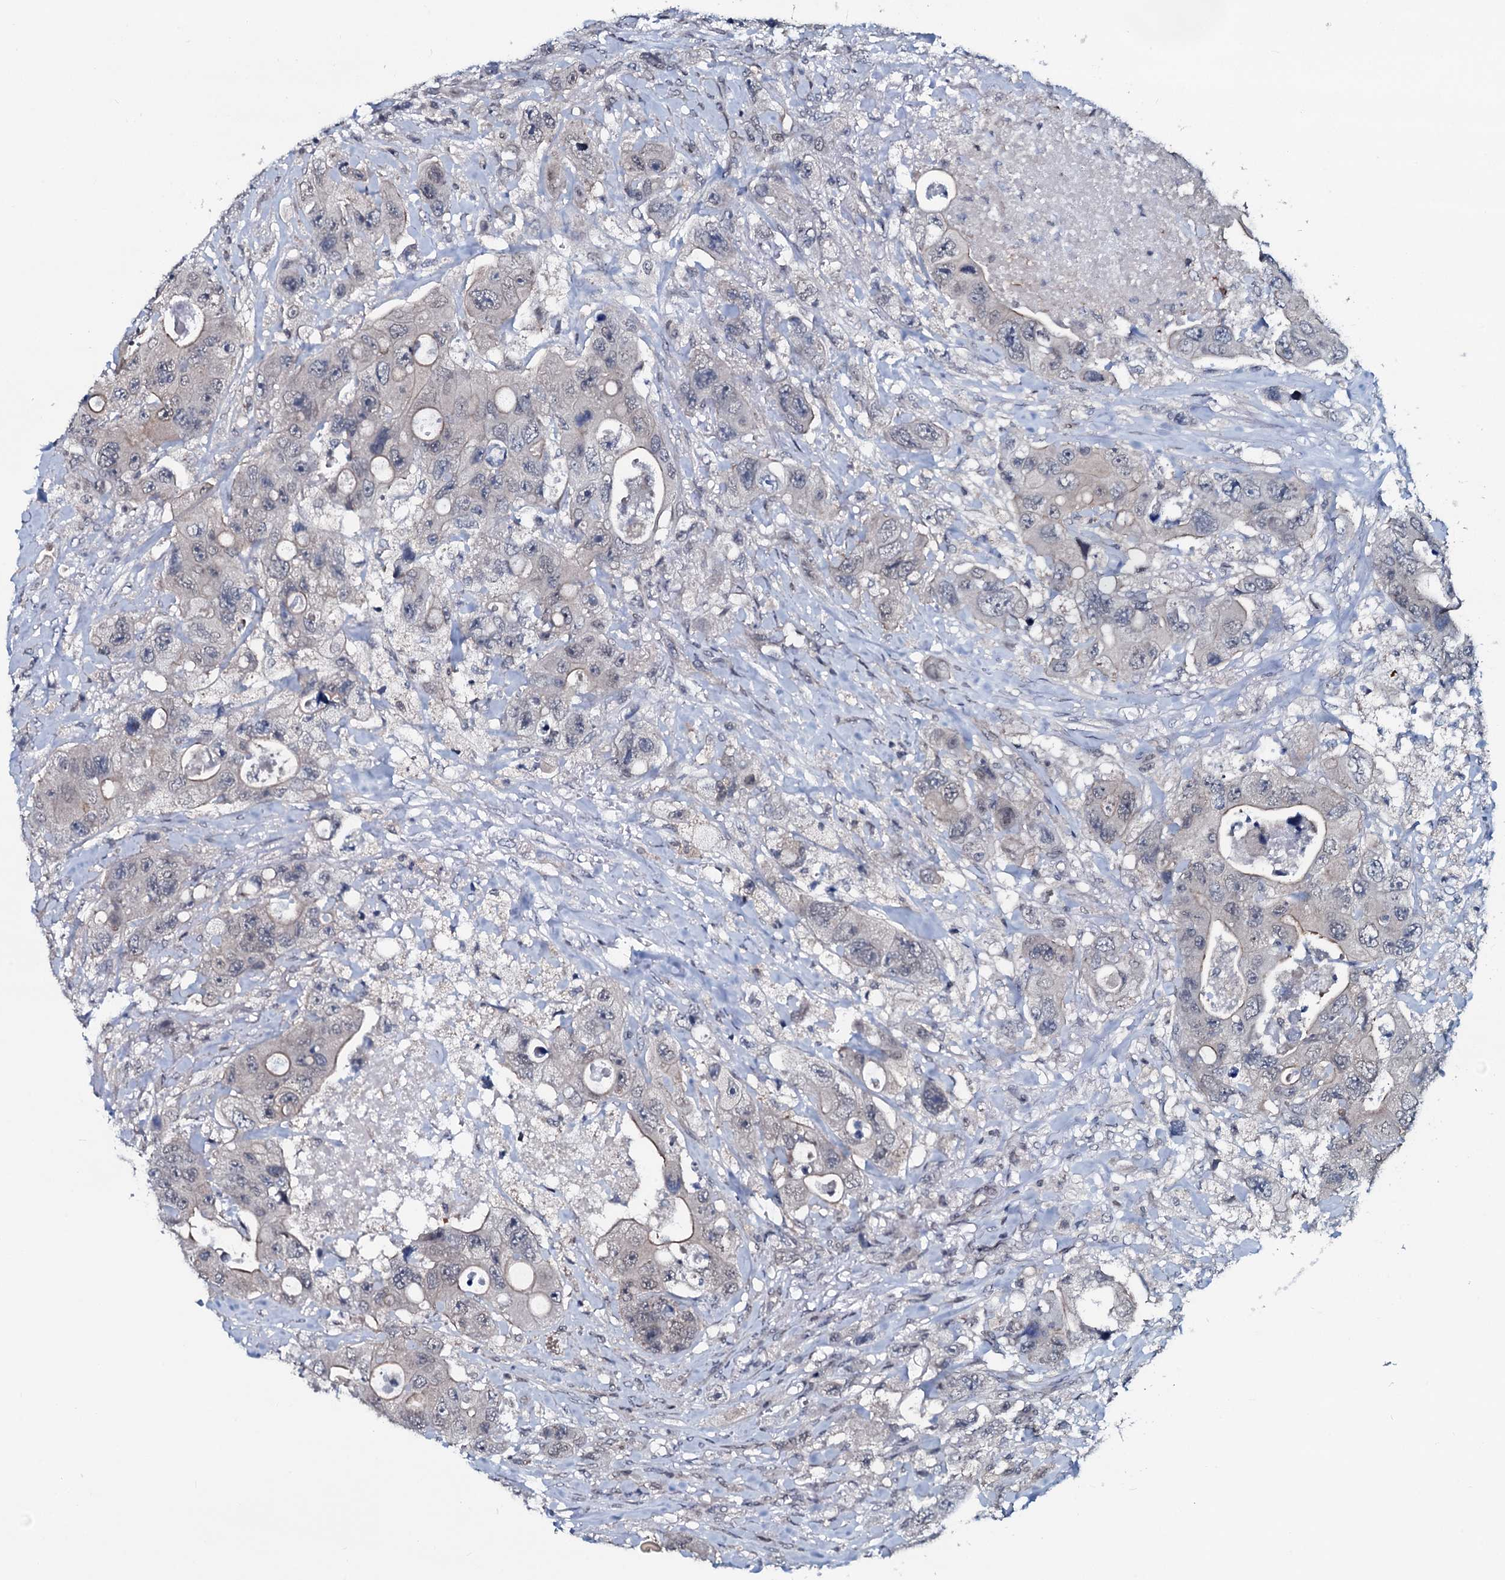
{"staining": {"intensity": "negative", "quantity": "none", "location": "none"}, "tissue": "colorectal cancer", "cell_type": "Tumor cells", "image_type": "cancer", "snomed": [{"axis": "morphology", "description": "Adenocarcinoma, NOS"}, {"axis": "topography", "description": "Colon"}], "caption": "This is an IHC histopathology image of human adenocarcinoma (colorectal). There is no staining in tumor cells.", "gene": "OGFOD2", "patient": {"sex": "female", "age": 46}}